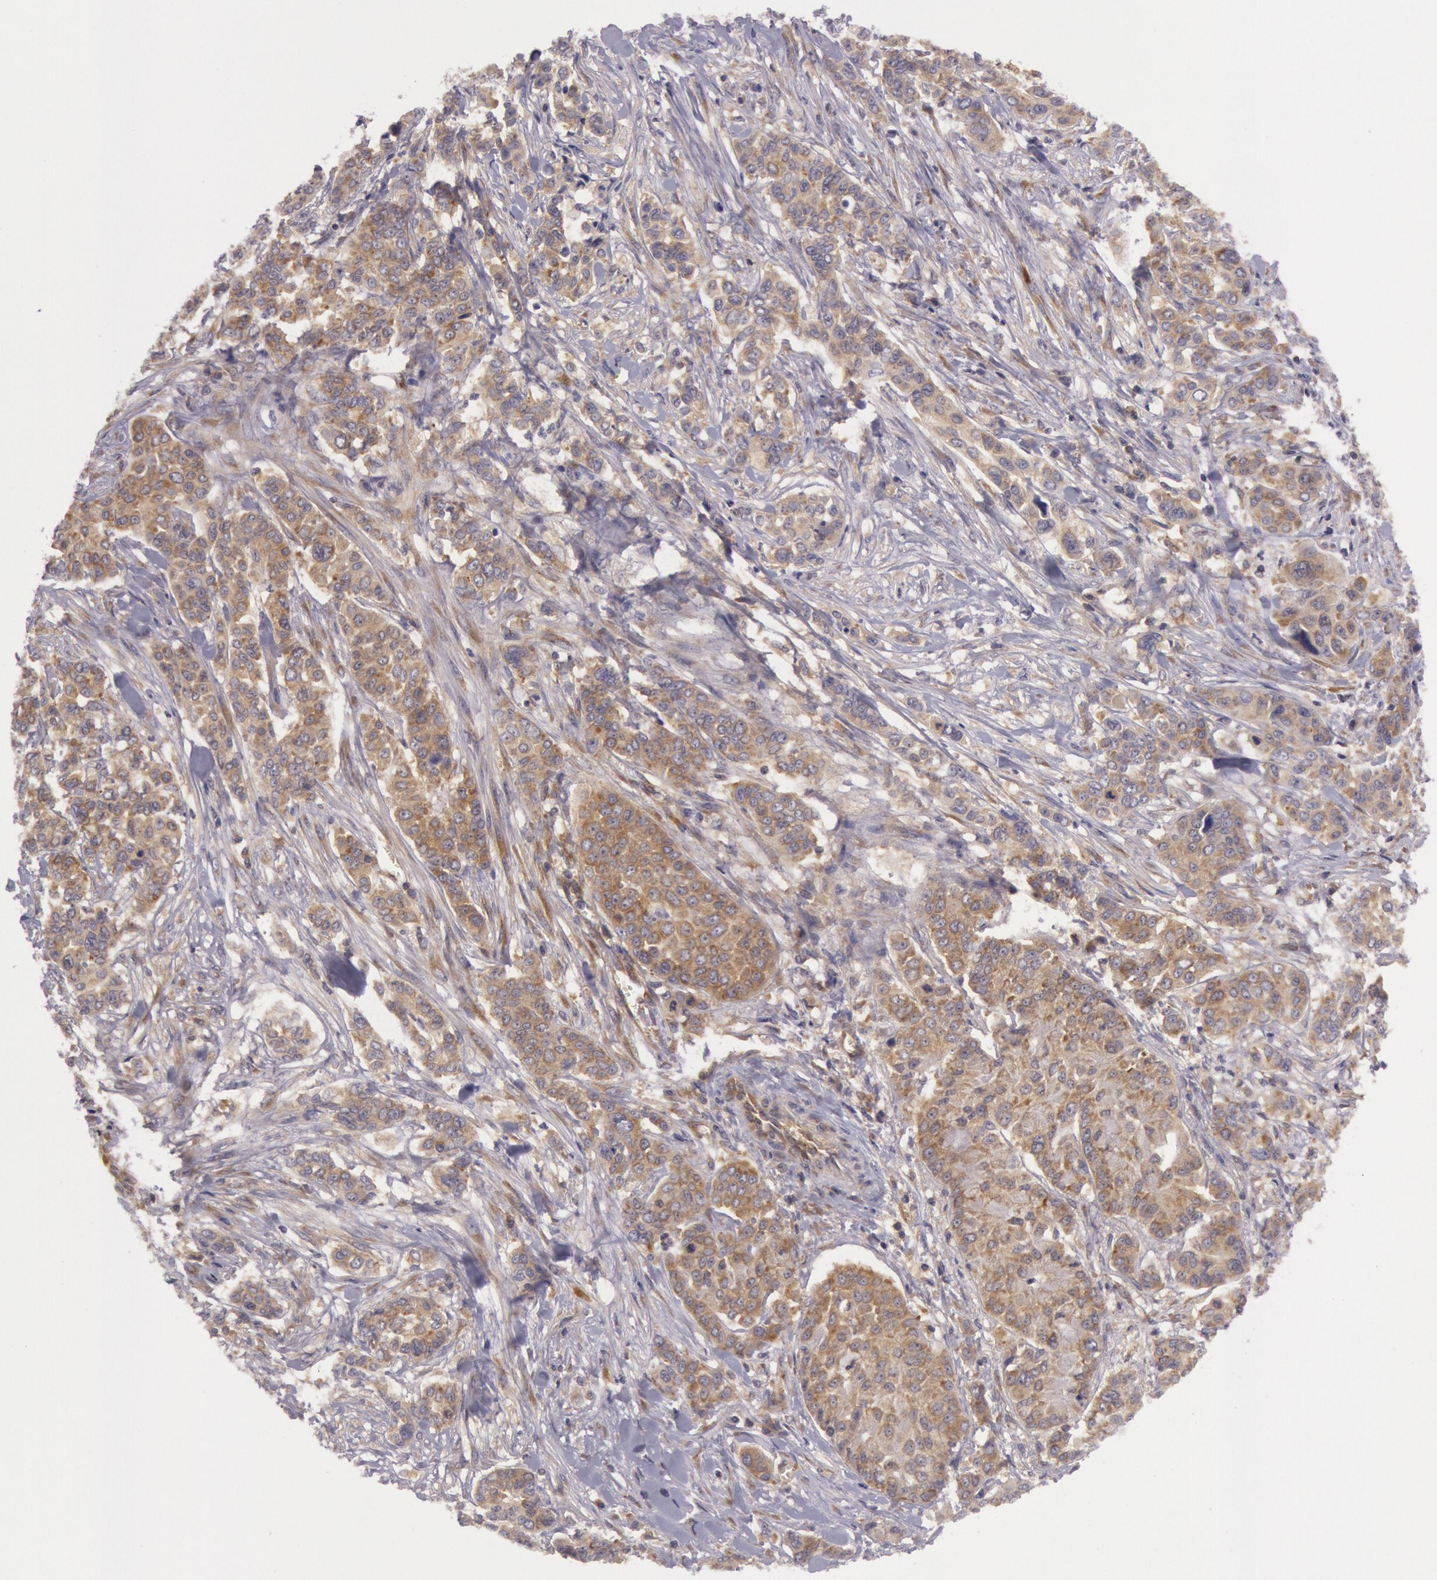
{"staining": {"intensity": "moderate", "quantity": "25%-75%", "location": "cytoplasmic/membranous"}, "tissue": "pancreatic cancer", "cell_type": "Tumor cells", "image_type": "cancer", "snomed": [{"axis": "morphology", "description": "Adenocarcinoma, NOS"}, {"axis": "topography", "description": "Pancreas"}], "caption": "A brown stain labels moderate cytoplasmic/membranous staining of a protein in pancreatic adenocarcinoma tumor cells.", "gene": "CHUK", "patient": {"sex": "female", "age": 52}}